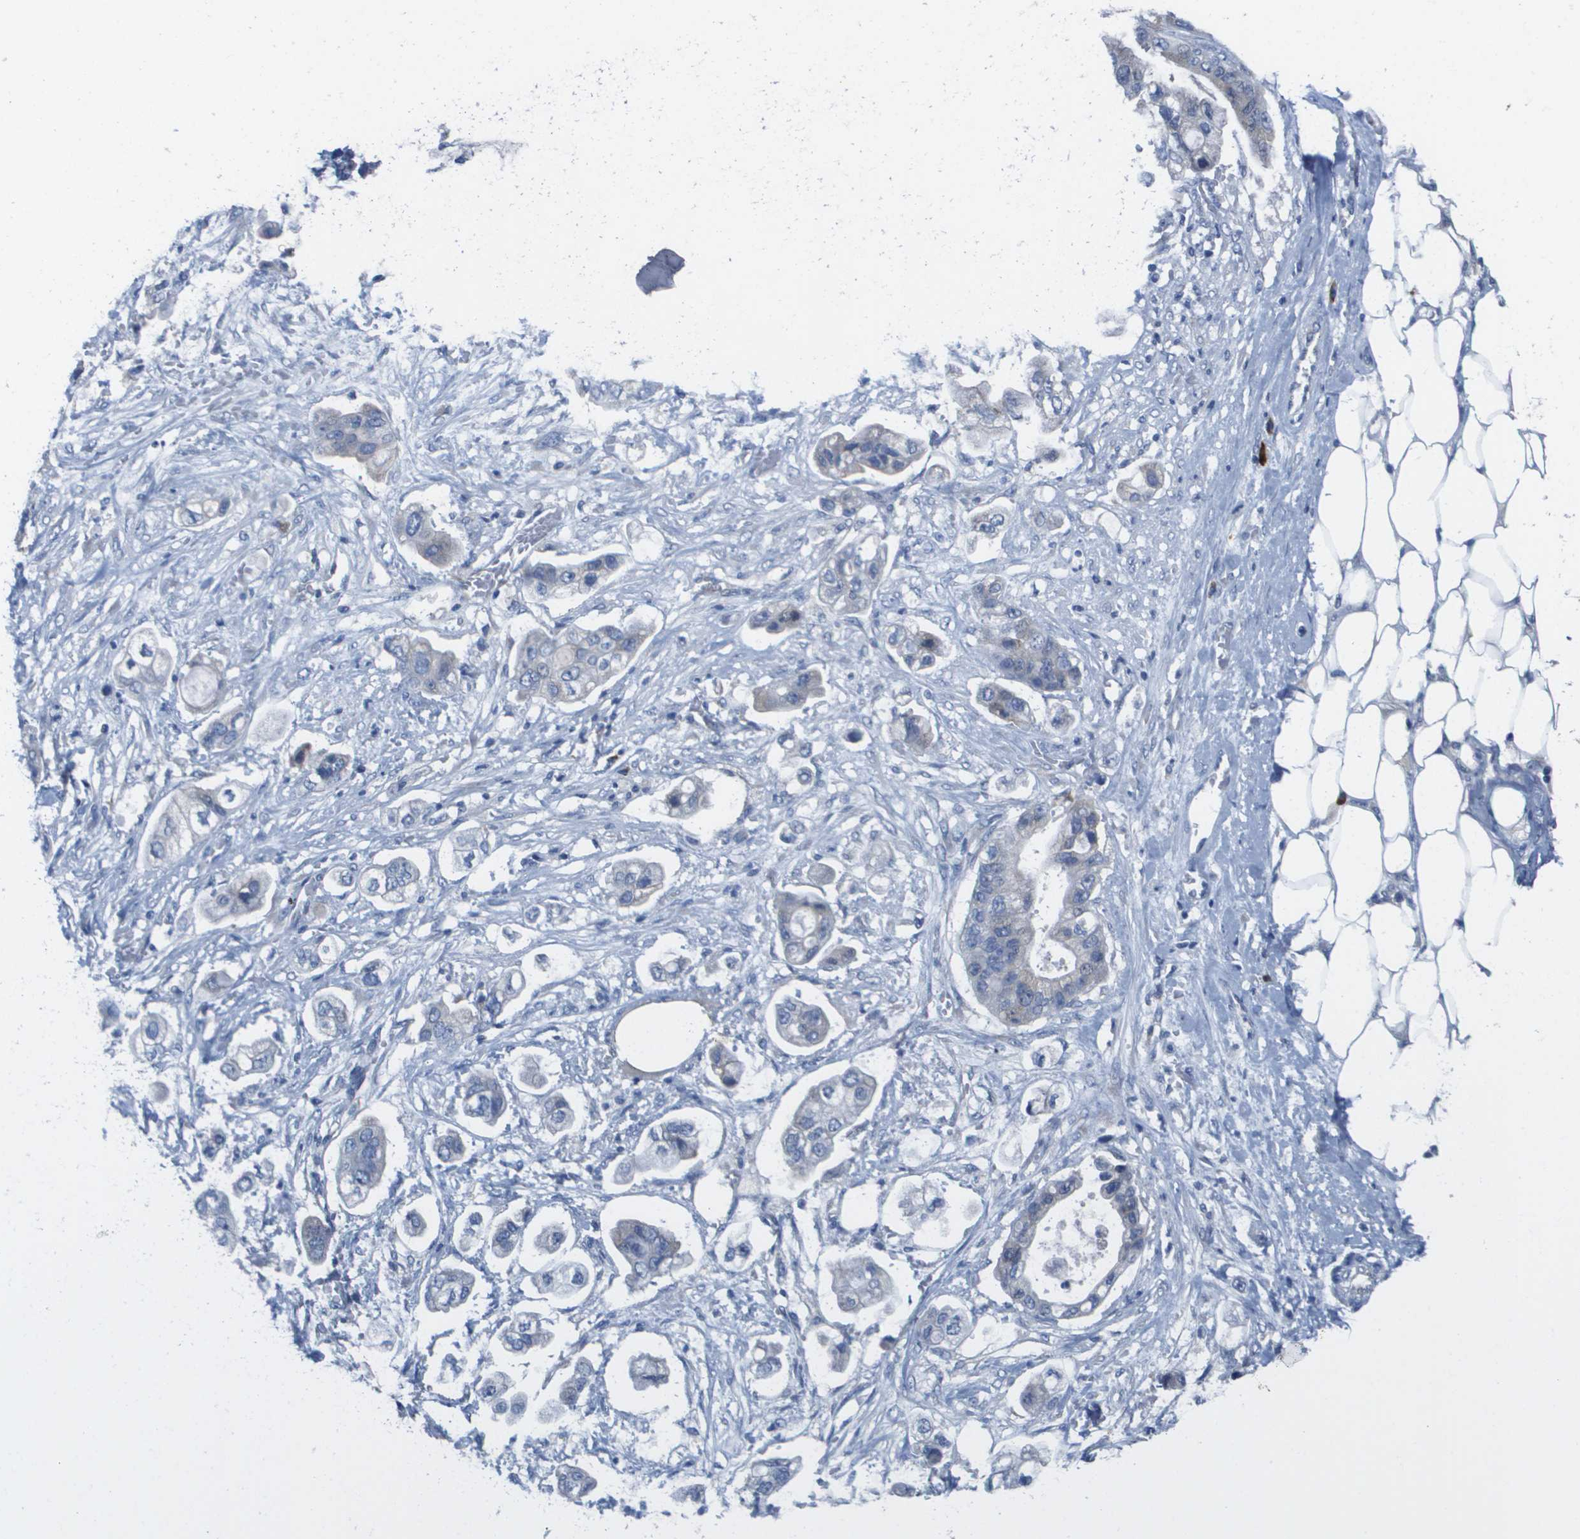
{"staining": {"intensity": "negative", "quantity": "none", "location": "none"}, "tissue": "stomach cancer", "cell_type": "Tumor cells", "image_type": "cancer", "snomed": [{"axis": "morphology", "description": "Adenocarcinoma, NOS"}, {"axis": "topography", "description": "Stomach"}], "caption": "This micrograph is of stomach cancer stained with immunohistochemistry (IHC) to label a protein in brown with the nuclei are counter-stained blue. There is no expression in tumor cells.", "gene": "CD3G", "patient": {"sex": "male", "age": 62}}